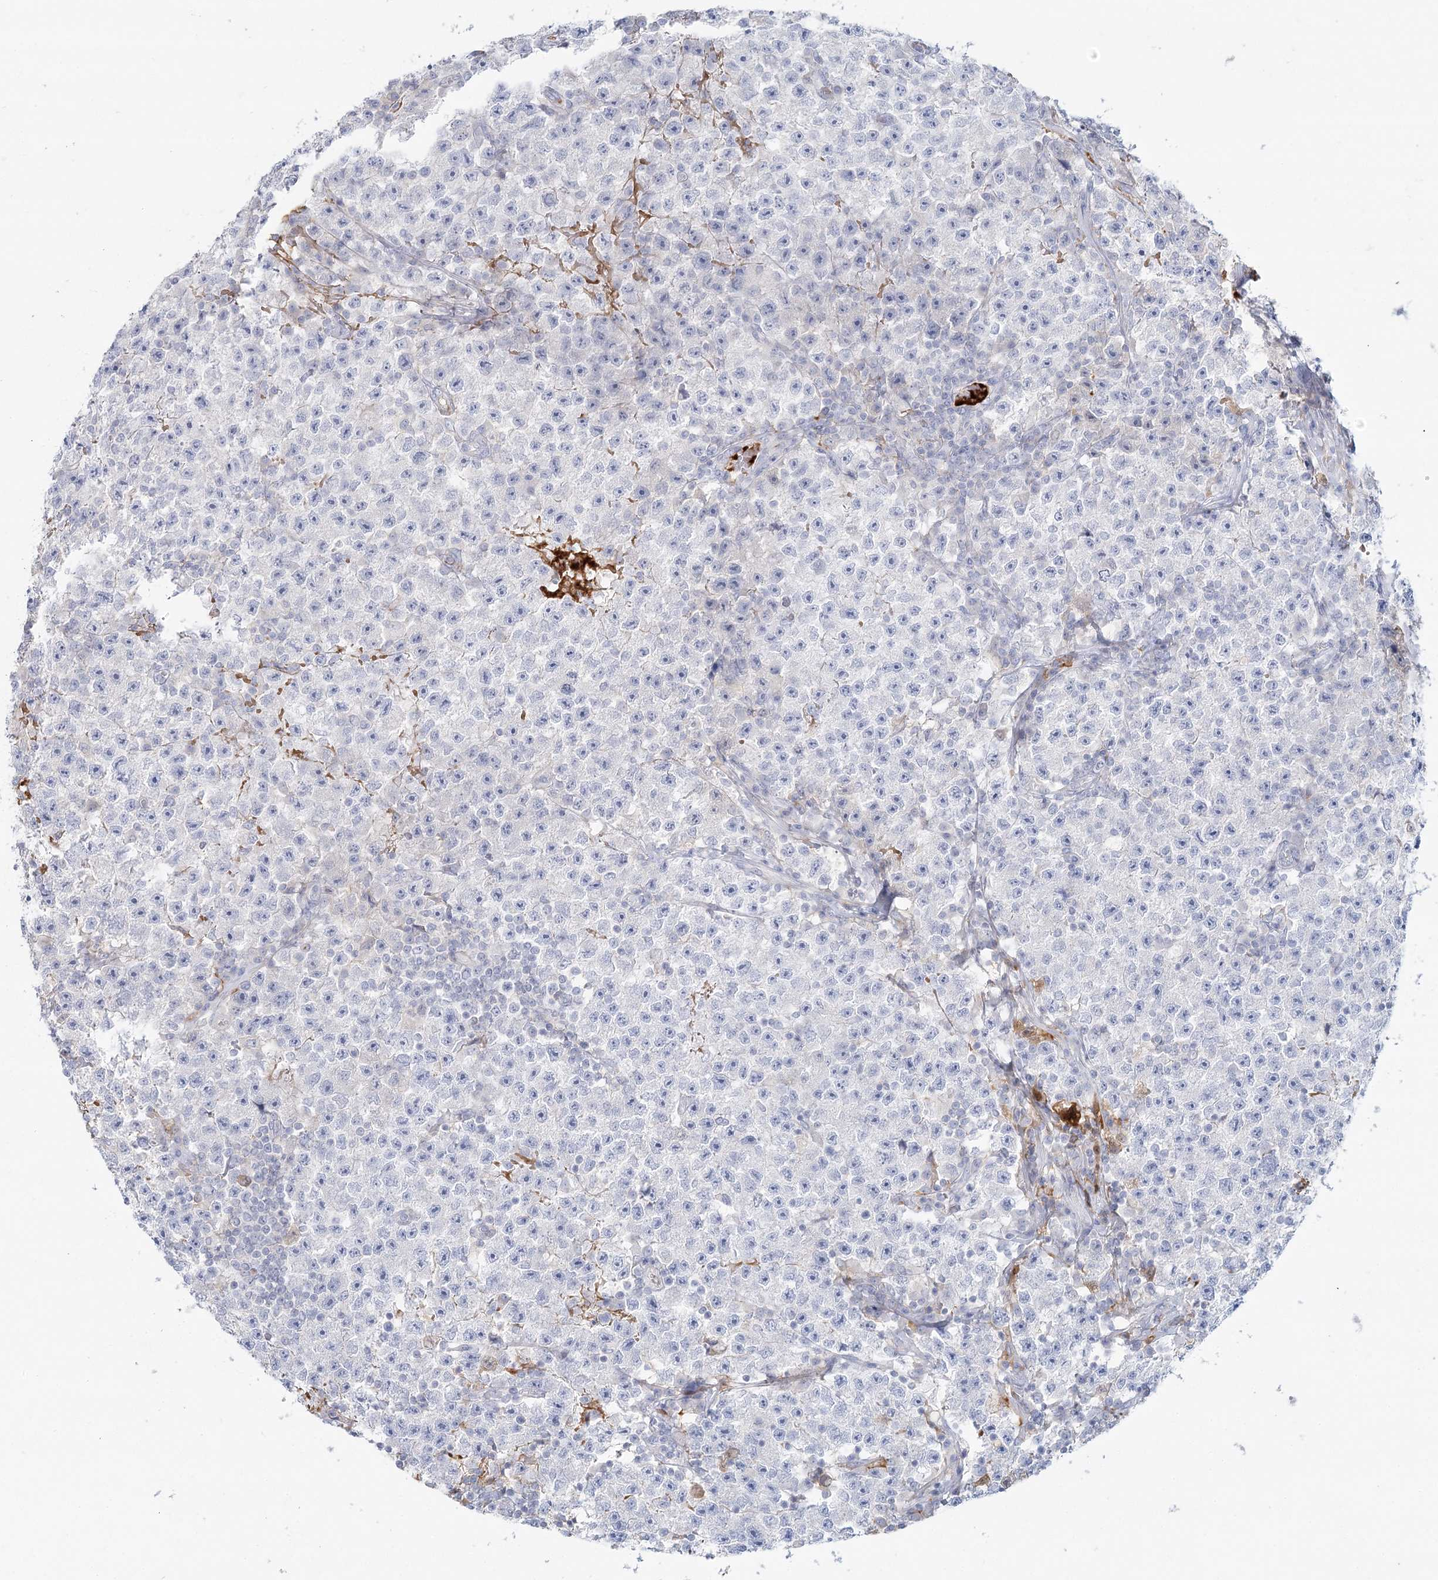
{"staining": {"intensity": "strong", "quantity": "<25%", "location": "cytoplasmic/membranous"}, "tissue": "testis cancer", "cell_type": "Tumor cells", "image_type": "cancer", "snomed": [{"axis": "morphology", "description": "Seminoma, NOS"}, {"axis": "topography", "description": "Testis"}], "caption": "Strong cytoplasmic/membranous staining is identified in approximately <25% of tumor cells in testis cancer.", "gene": "DMGDH", "patient": {"sex": "male", "age": 22}}